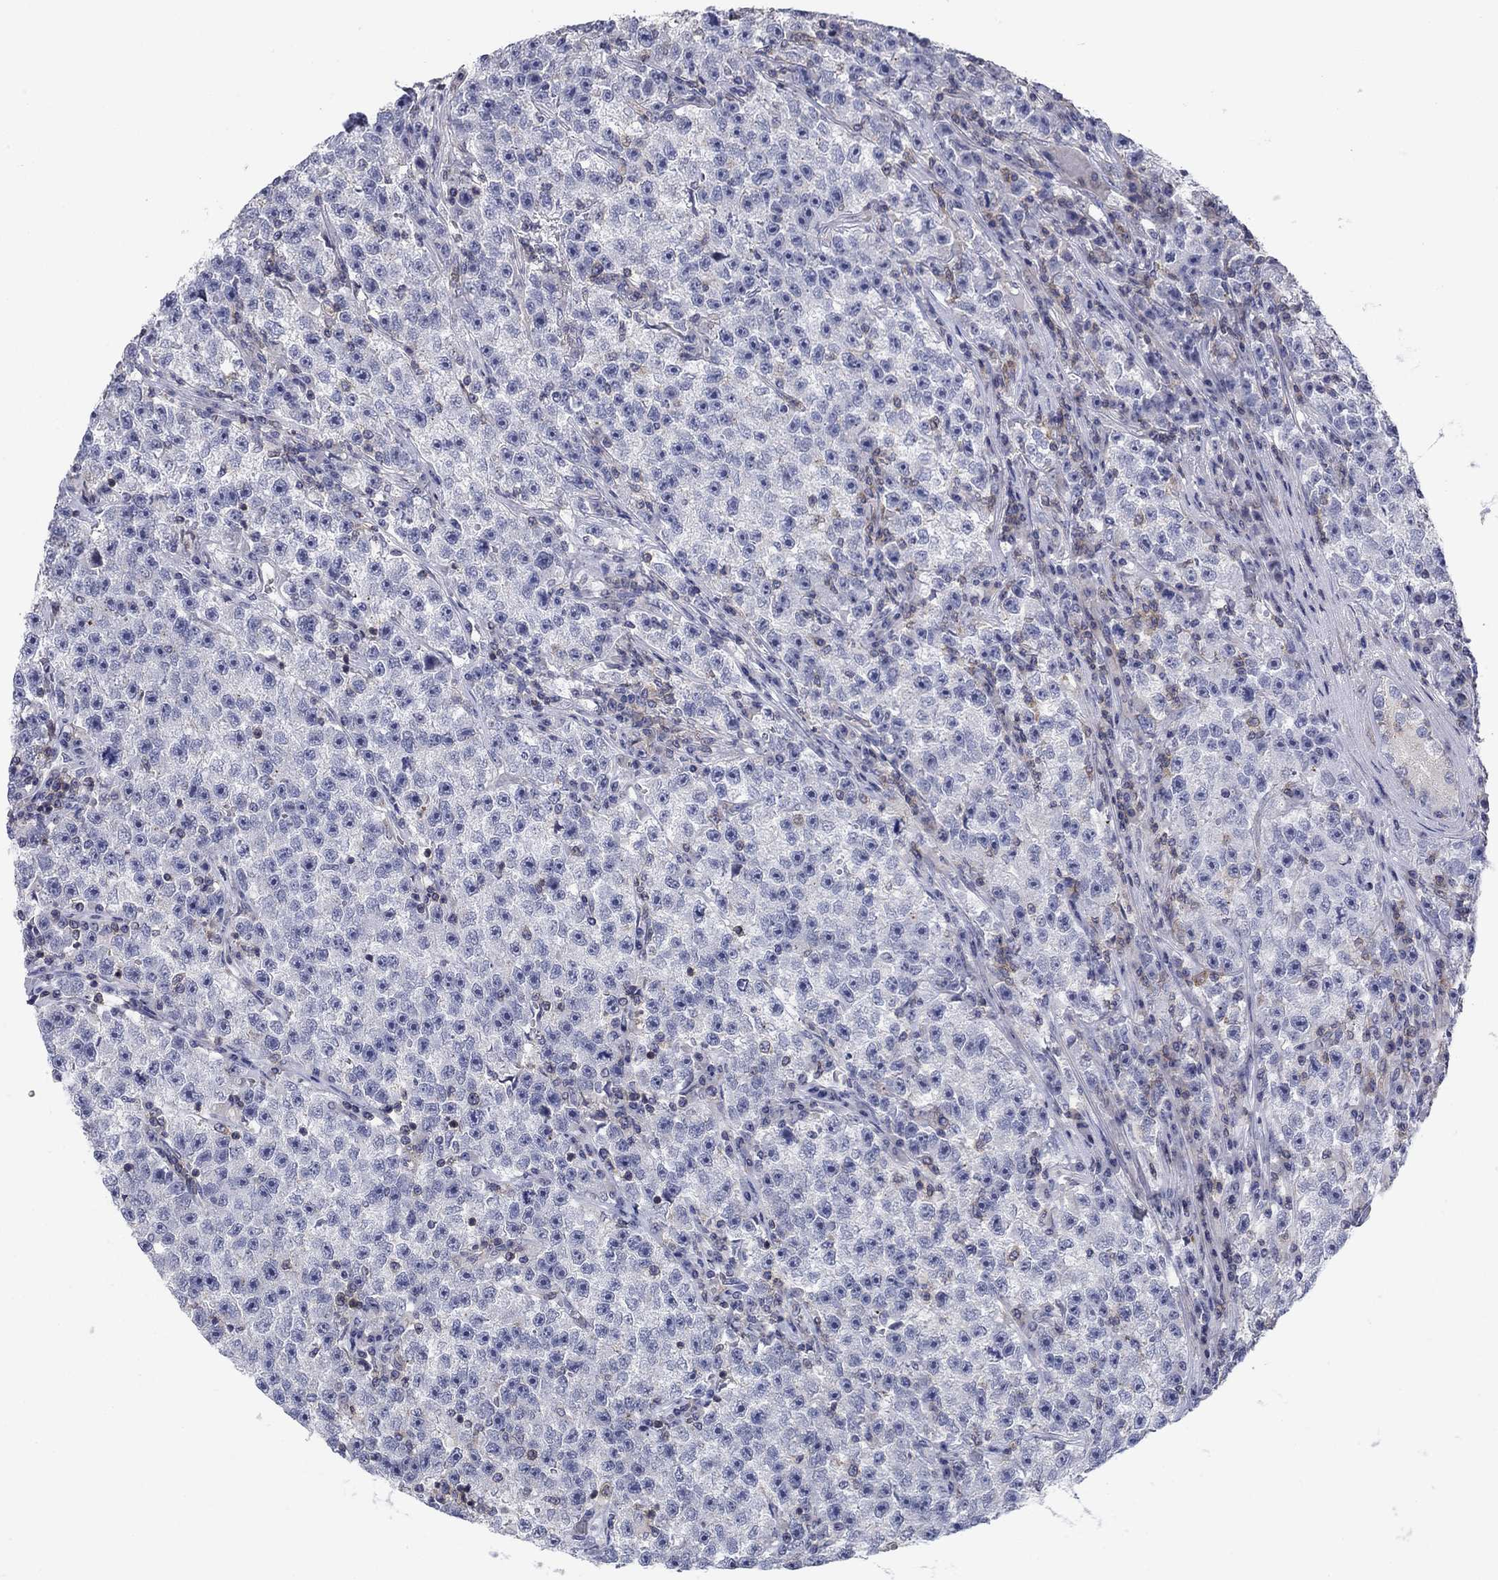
{"staining": {"intensity": "negative", "quantity": "none", "location": "none"}, "tissue": "testis cancer", "cell_type": "Tumor cells", "image_type": "cancer", "snomed": [{"axis": "morphology", "description": "Seminoma, NOS"}, {"axis": "topography", "description": "Testis"}], "caption": "Immunohistochemical staining of testis cancer reveals no significant expression in tumor cells.", "gene": "PSD4", "patient": {"sex": "male", "age": 22}}